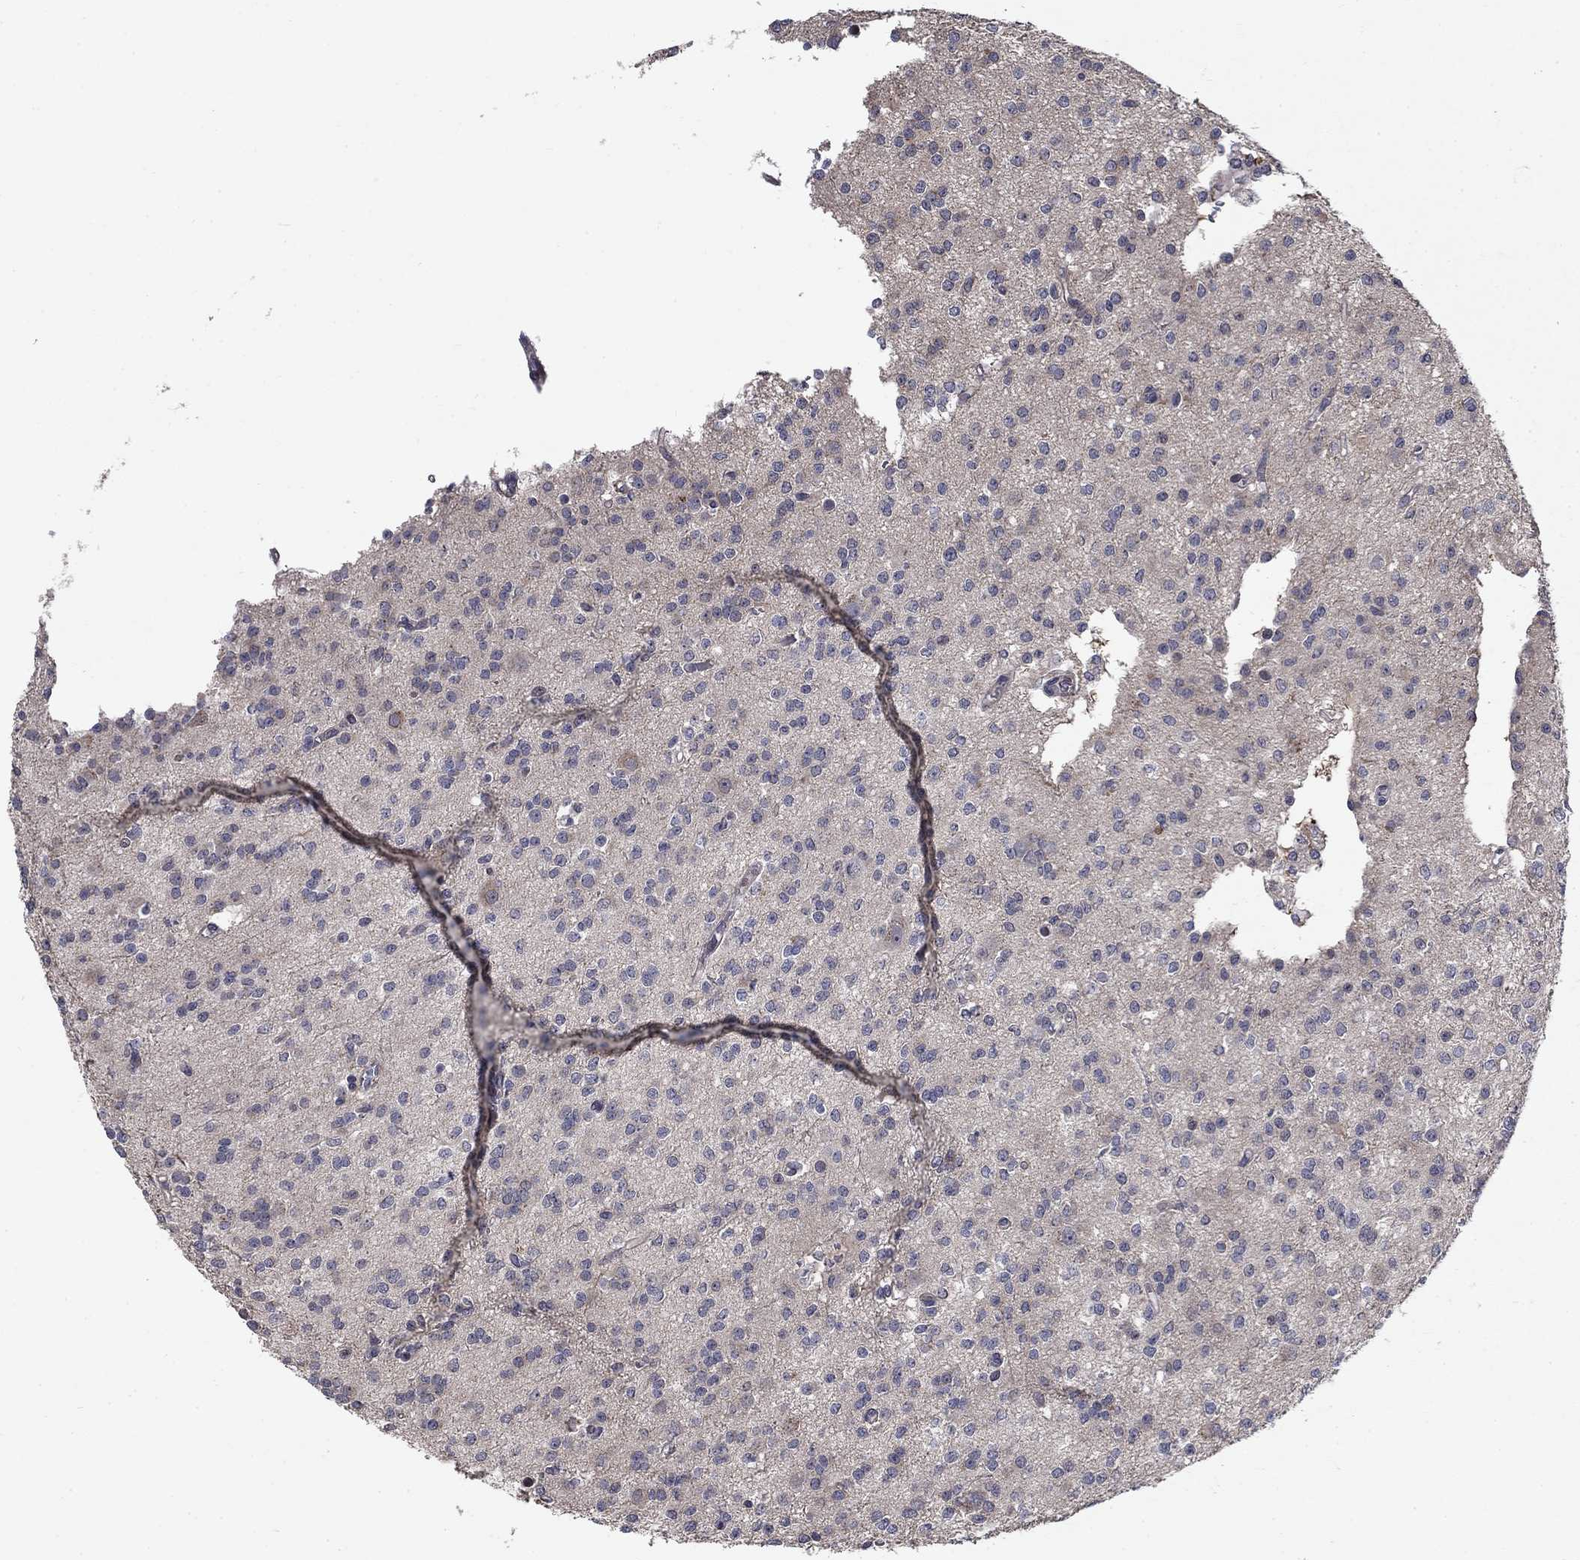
{"staining": {"intensity": "negative", "quantity": "none", "location": "none"}, "tissue": "glioma", "cell_type": "Tumor cells", "image_type": "cancer", "snomed": [{"axis": "morphology", "description": "Glioma, malignant, Low grade"}, {"axis": "topography", "description": "Brain"}], "caption": "DAB (3,3'-diaminobenzidine) immunohistochemical staining of human malignant glioma (low-grade) demonstrates no significant positivity in tumor cells.", "gene": "FAM3B", "patient": {"sex": "male", "age": 27}}